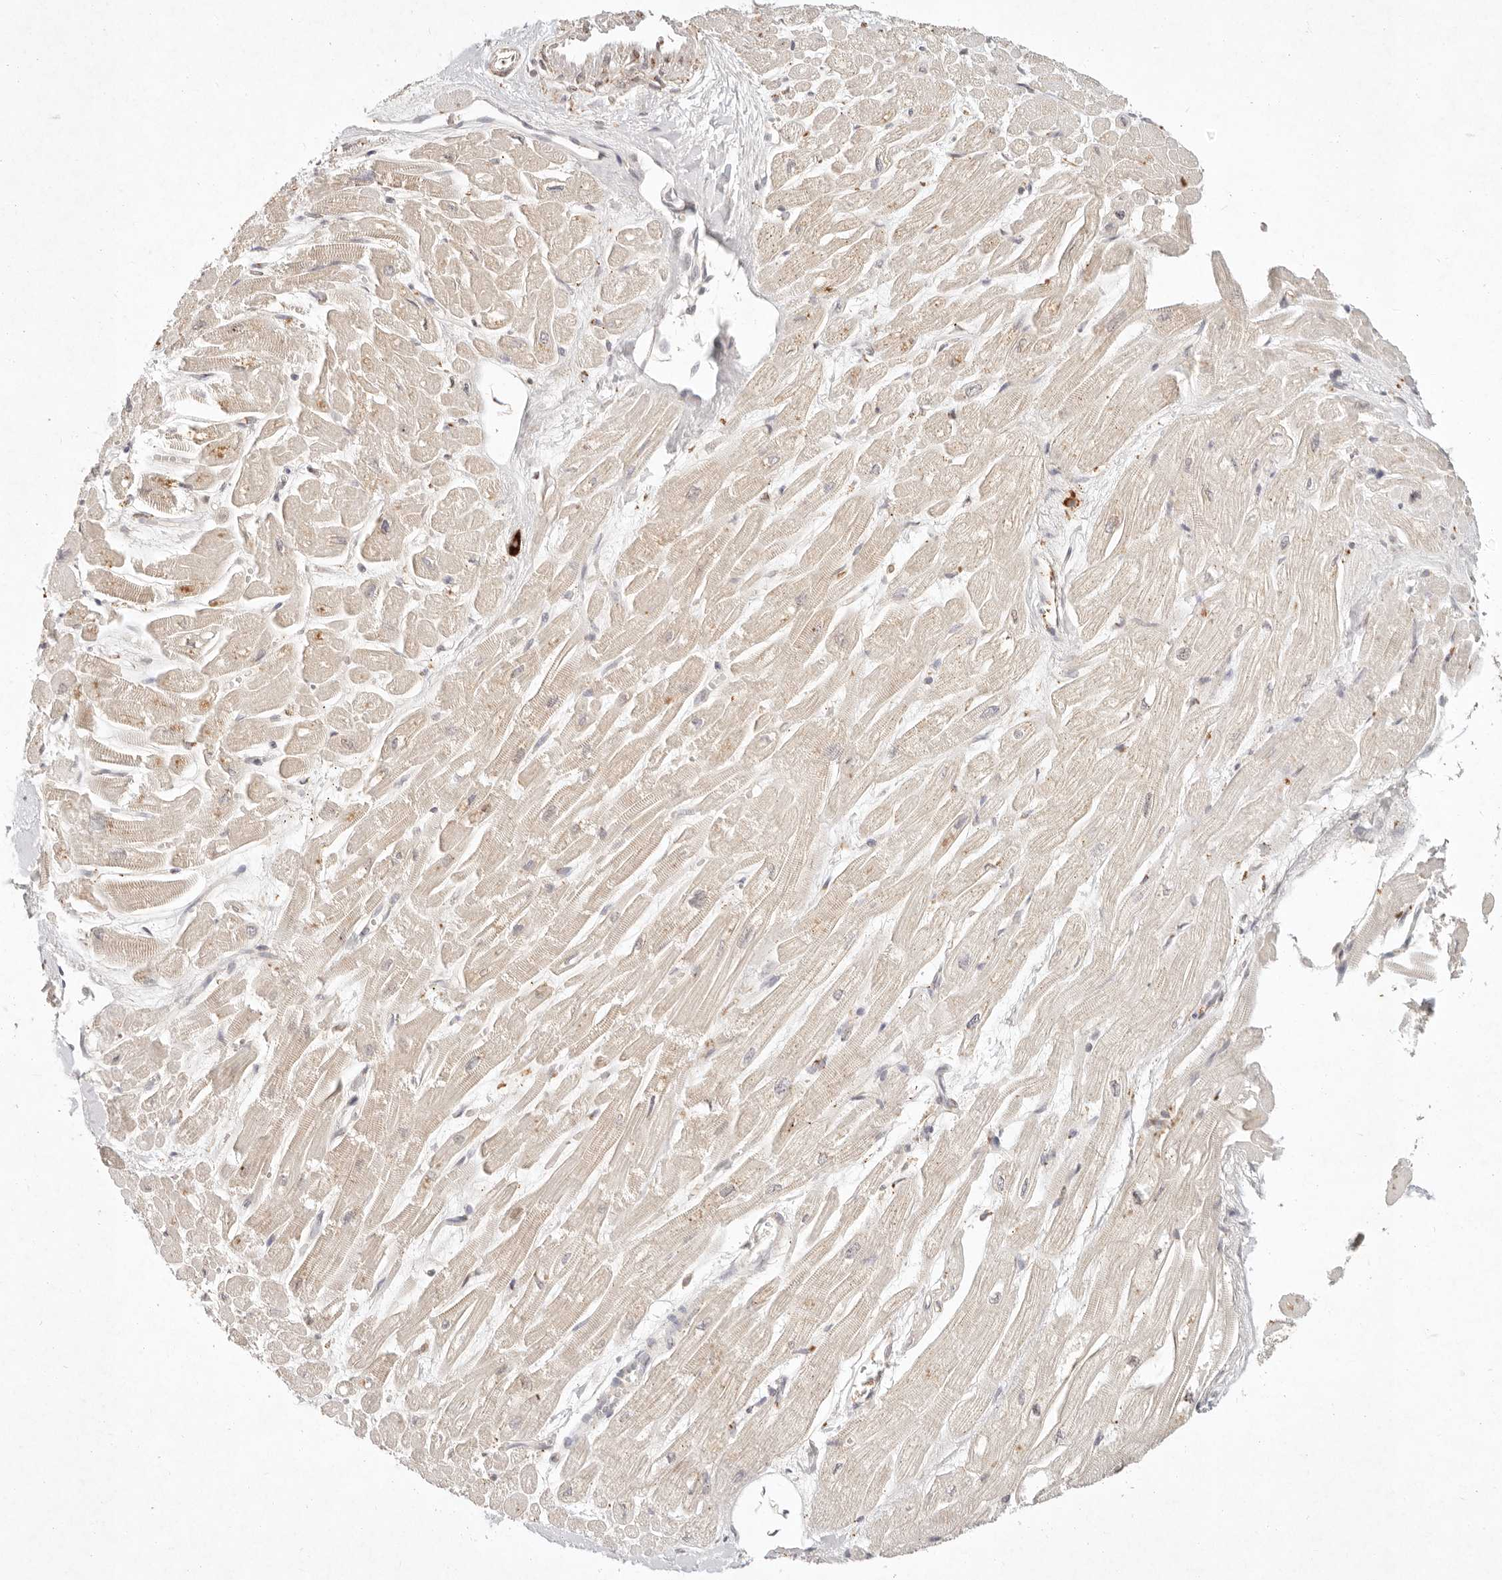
{"staining": {"intensity": "moderate", "quantity": "<25%", "location": "cytoplasmic/membranous"}, "tissue": "heart muscle", "cell_type": "Cardiomyocytes", "image_type": "normal", "snomed": [{"axis": "morphology", "description": "Normal tissue, NOS"}, {"axis": "topography", "description": "Heart"}], "caption": "Approximately <25% of cardiomyocytes in normal human heart muscle reveal moderate cytoplasmic/membranous protein staining as visualized by brown immunohistochemical staining.", "gene": "C1orf127", "patient": {"sex": "male", "age": 54}}